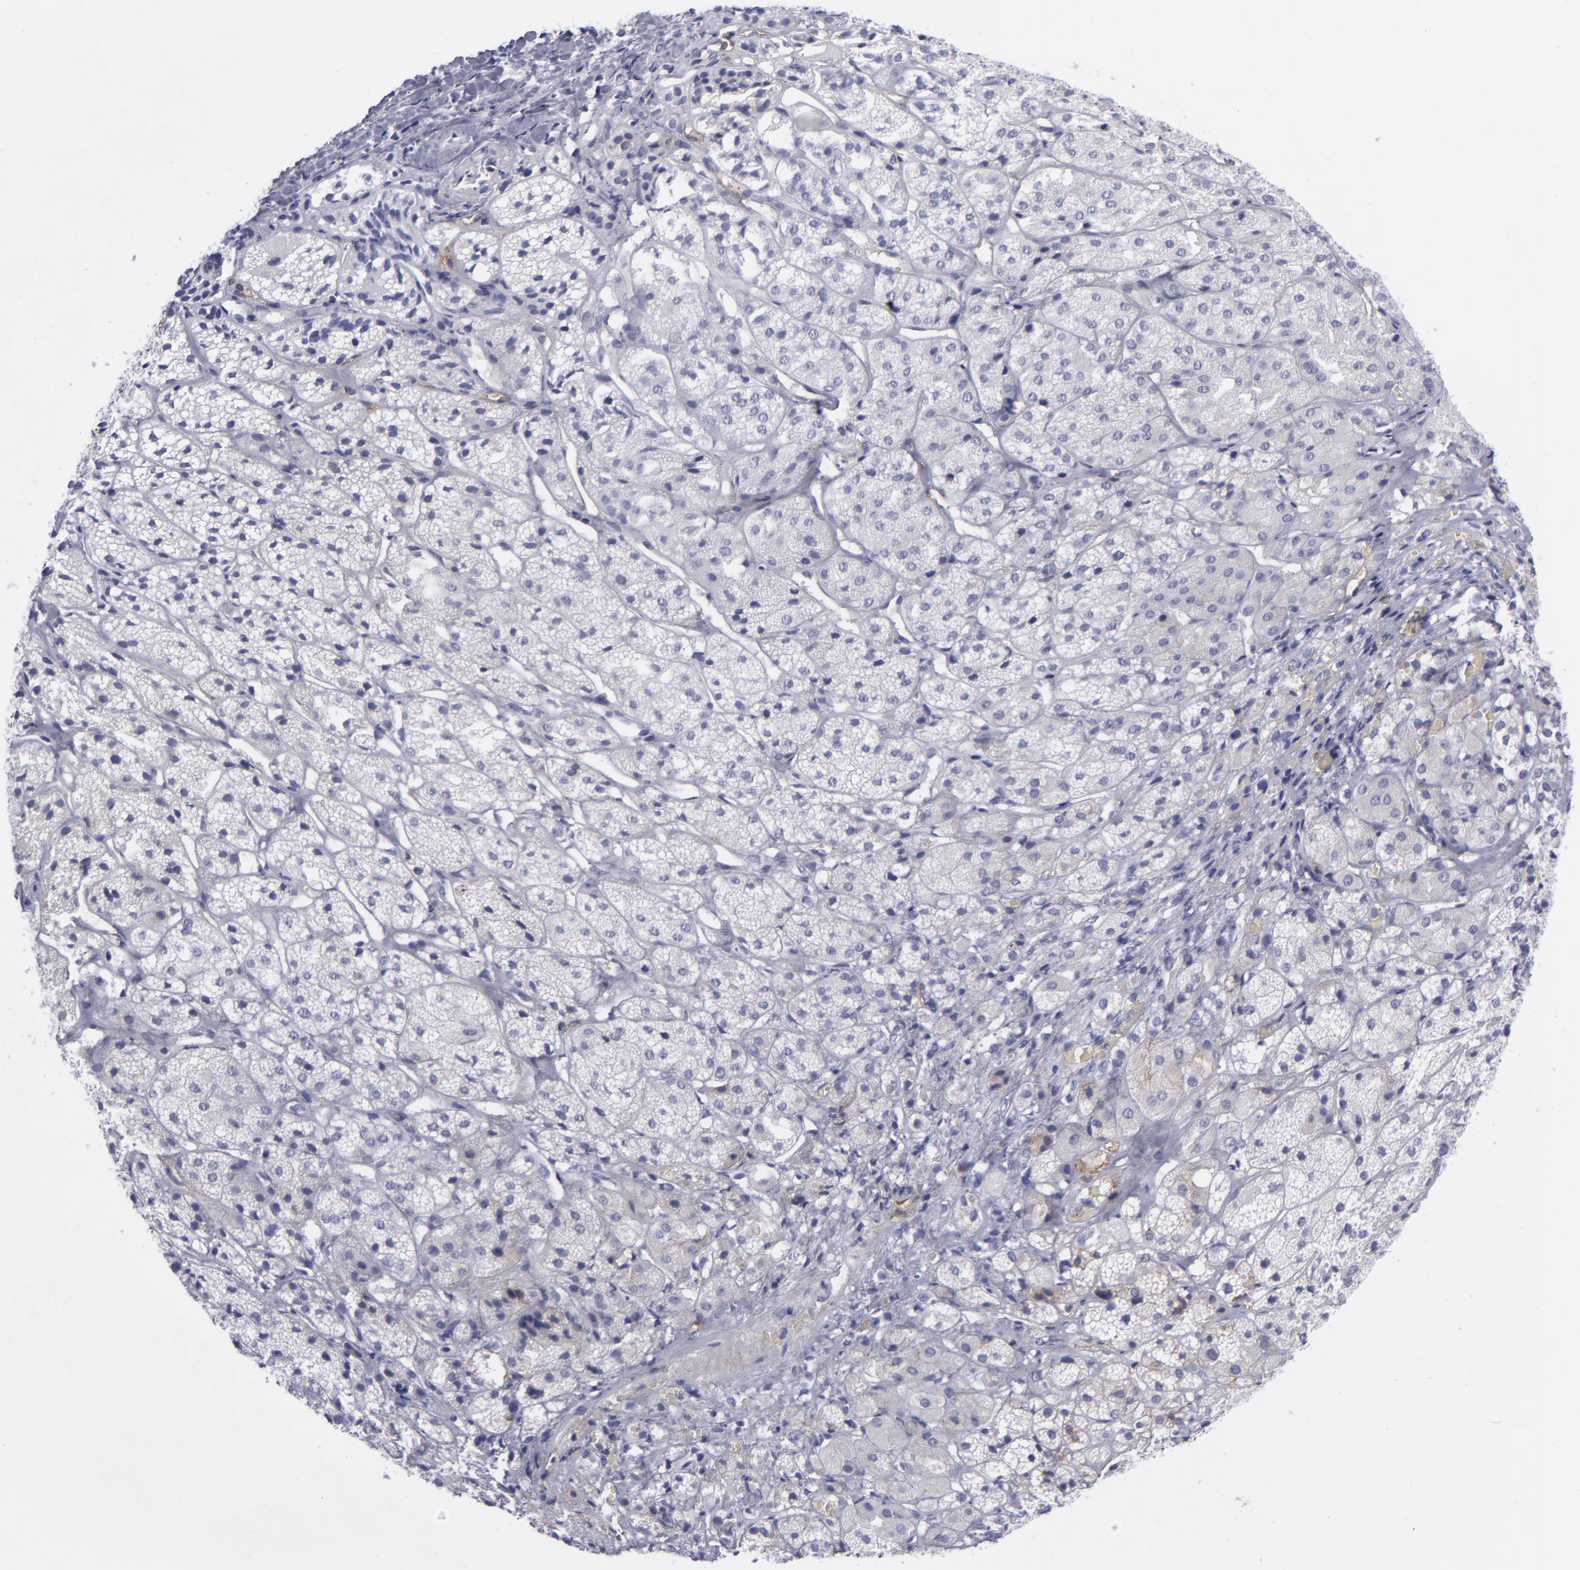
{"staining": {"intensity": "negative", "quantity": "none", "location": "none"}, "tissue": "adrenal gland", "cell_type": "Glandular cells", "image_type": "normal", "snomed": [{"axis": "morphology", "description": "Normal tissue, NOS"}, {"axis": "topography", "description": "Adrenal gland"}], "caption": "Immunohistochemistry (IHC) micrograph of benign human adrenal gland stained for a protein (brown), which exhibits no expression in glandular cells.", "gene": "ACE", "patient": {"sex": "female", "age": 71}}